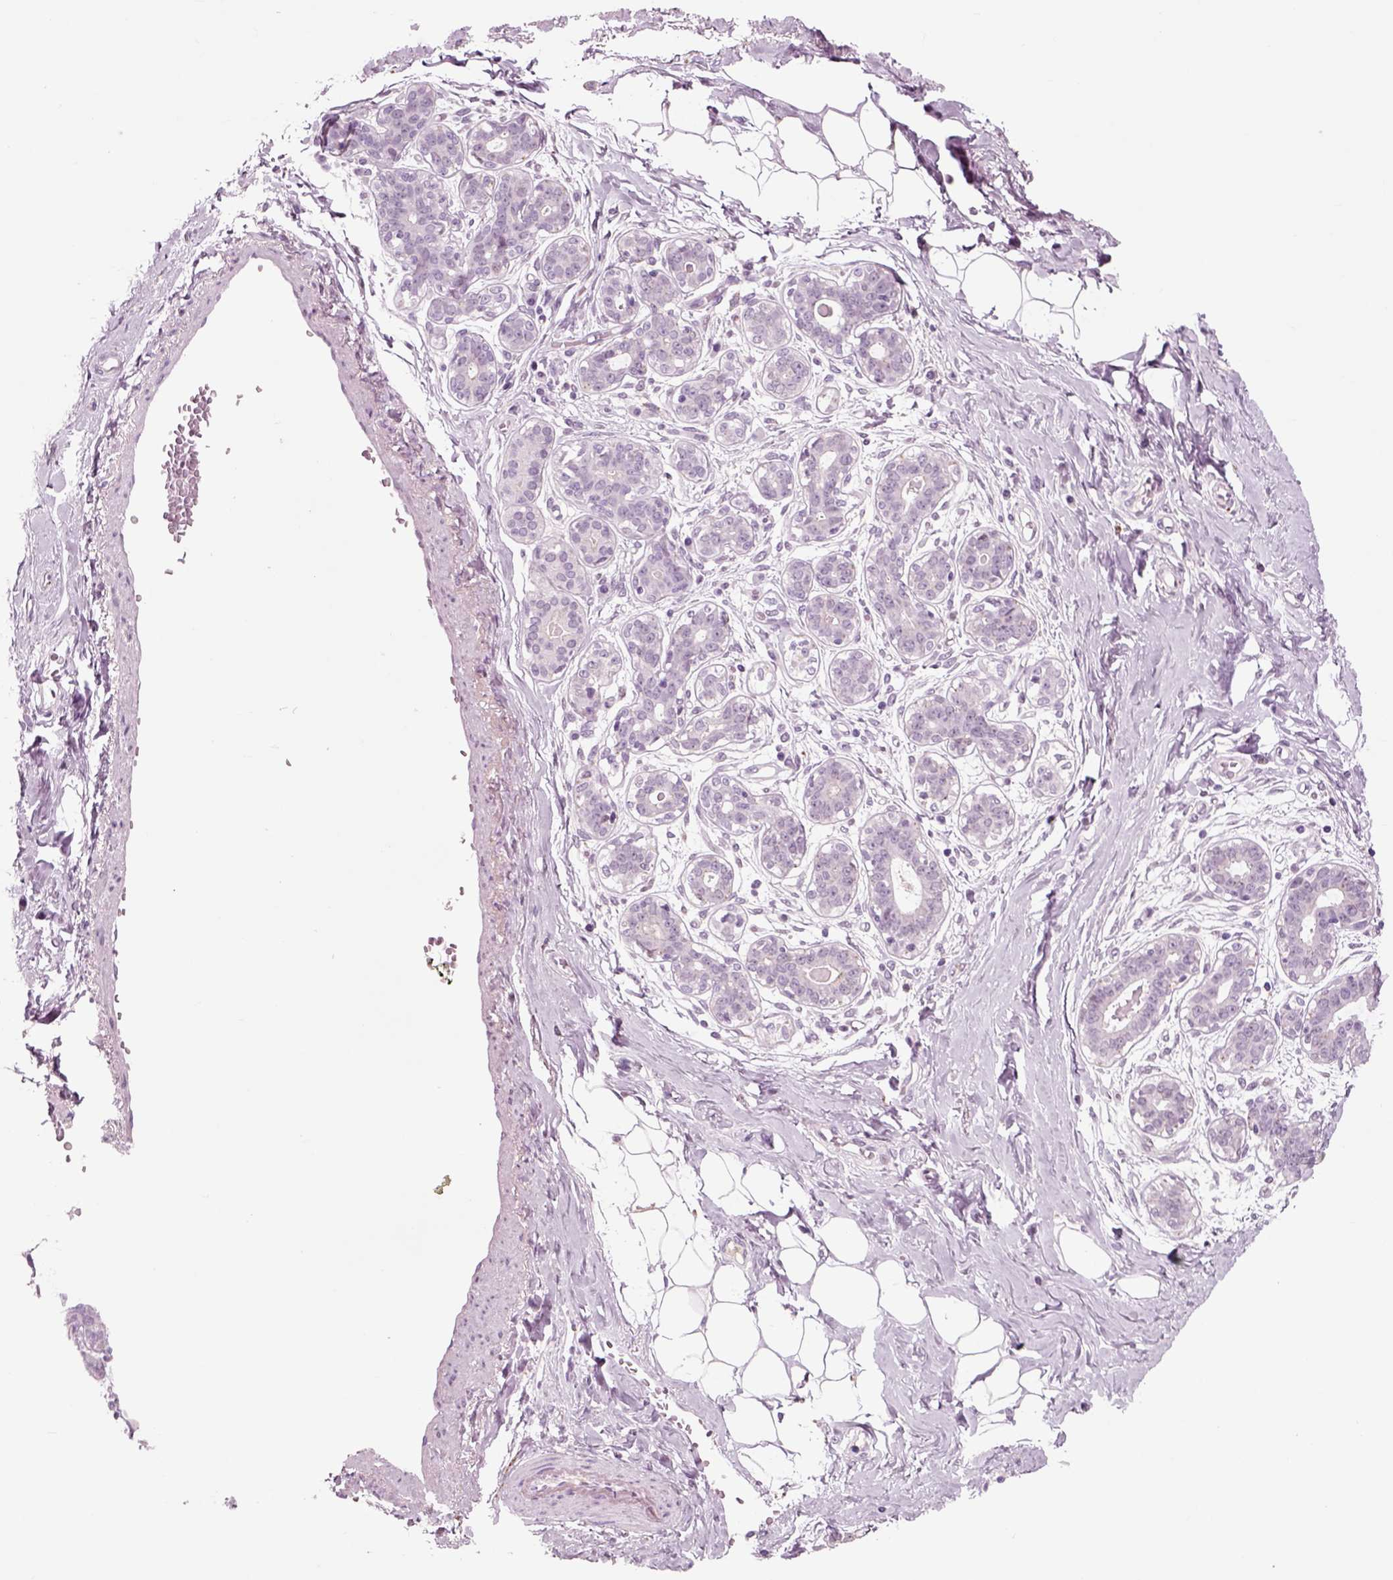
{"staining": {"intensity": "negative", "quantity": "none", "location": "none"}, "tissue": "breast", "cell_type": "Adipocytes", "image_type": "normal", "snomed": [{"axis": "morphology", "description": "Normal tissue, NOS"}, {"axis": "topography", "description": "Skin"}, {"axis": "topography", "description": "Breast"}], "caption": "Protein analysis of unremarkable breast demonstrates no significant staining in adipocytes.", "gene": "CHGB", "patient": {"sex": "female", "age": 43}}